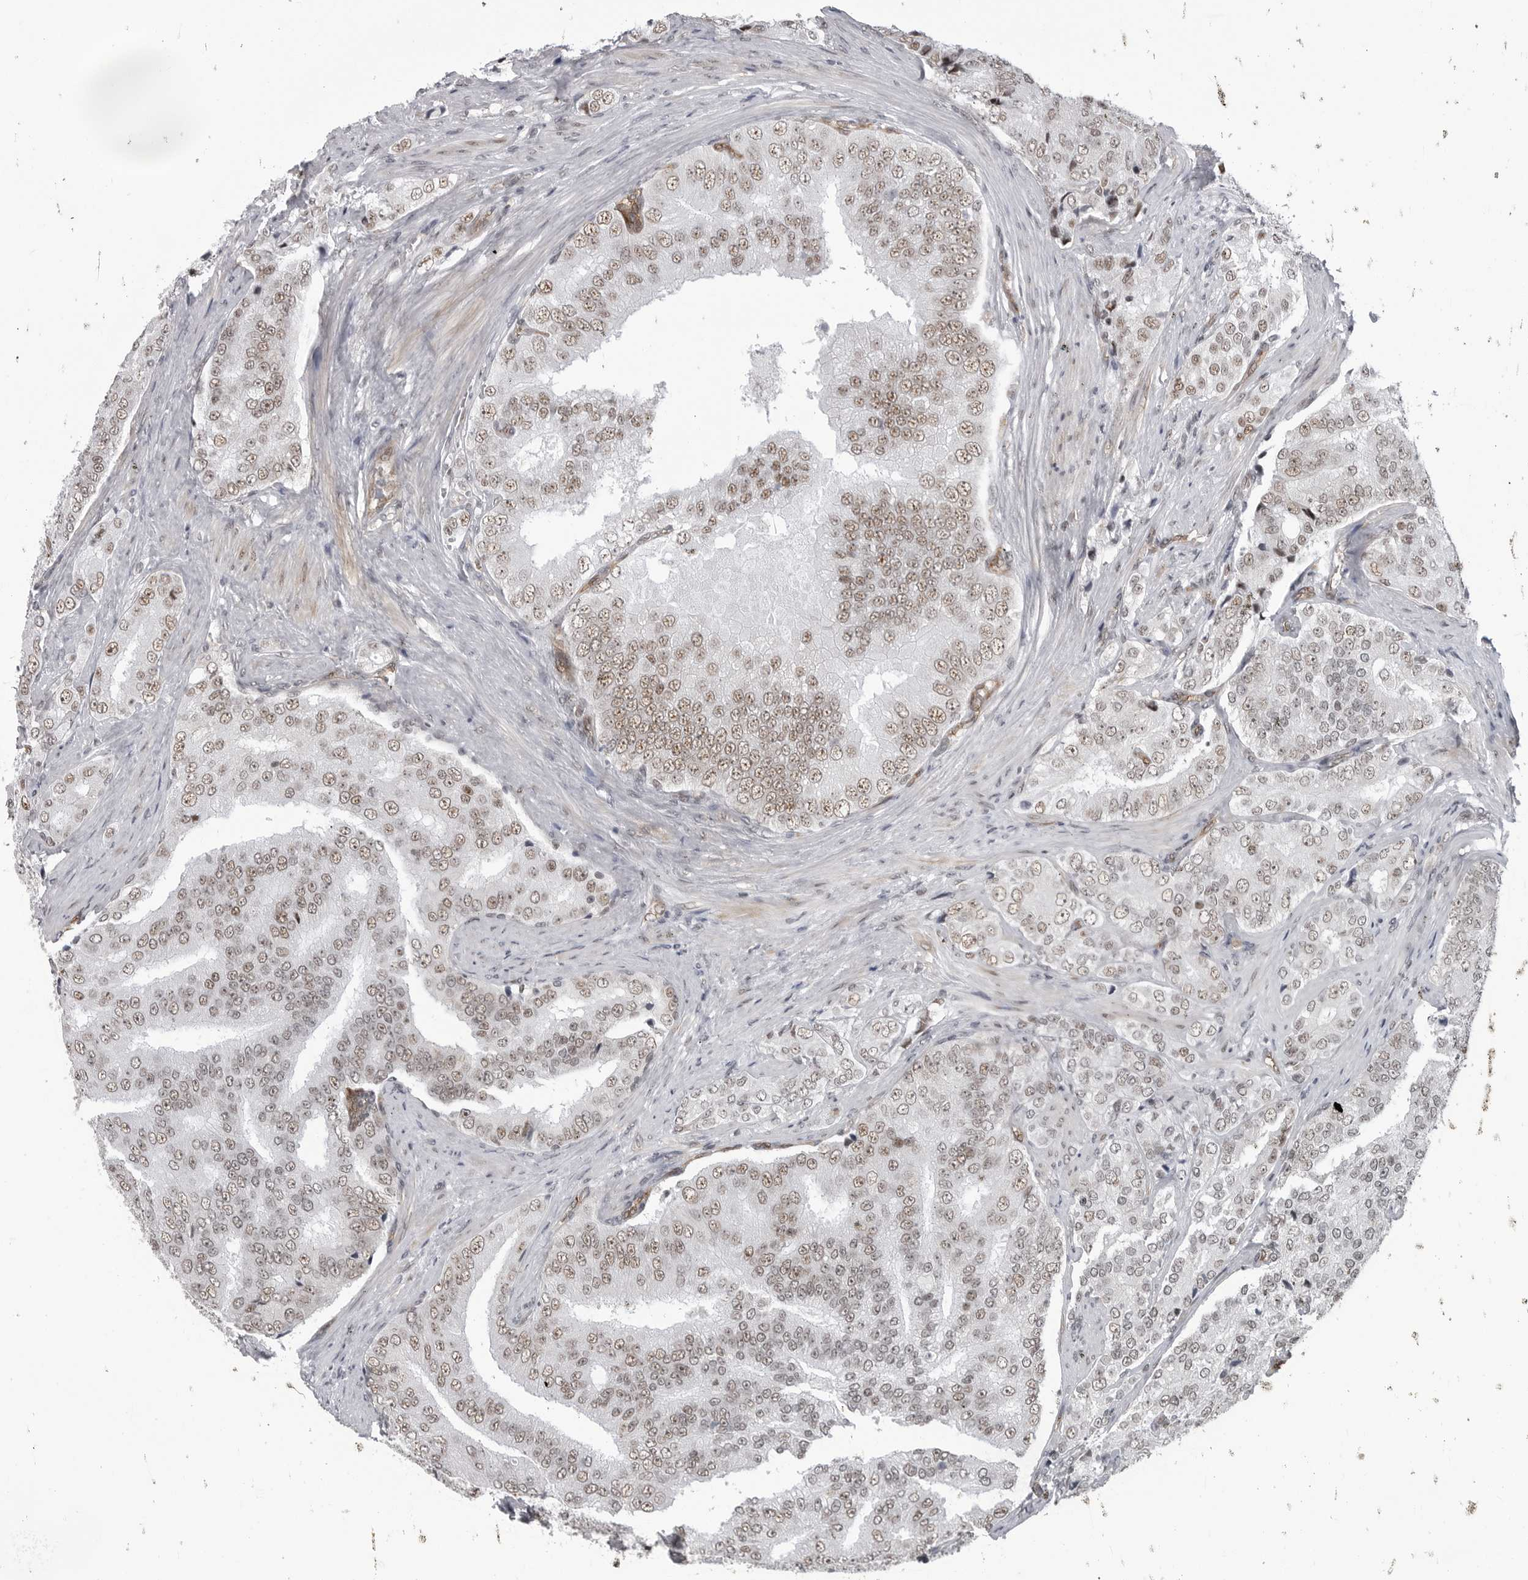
{"staining": {"intensity": "moderate", "quantity": ">75%", "location": "nuclear"}, "tissue": "prostate cancer", "cell_type": "Tumor cells", "image_type": "cancer", "snomed": [{"axis": "morphology", "description": "Adenocarcinoma, High grade"}, {"axis": "topography", "description": "Prostate"}], "caption": "Immunohistochemistry (DAB (3,3'-diaminobenzidine)) staining of human prostate cancer (high-grade adenocarcinoma) demonstrates moderate nuclear protein staining in about >75% of tumor cells.", "gene": "RNF26", "patient": {"sex": "male", "age": 58}}